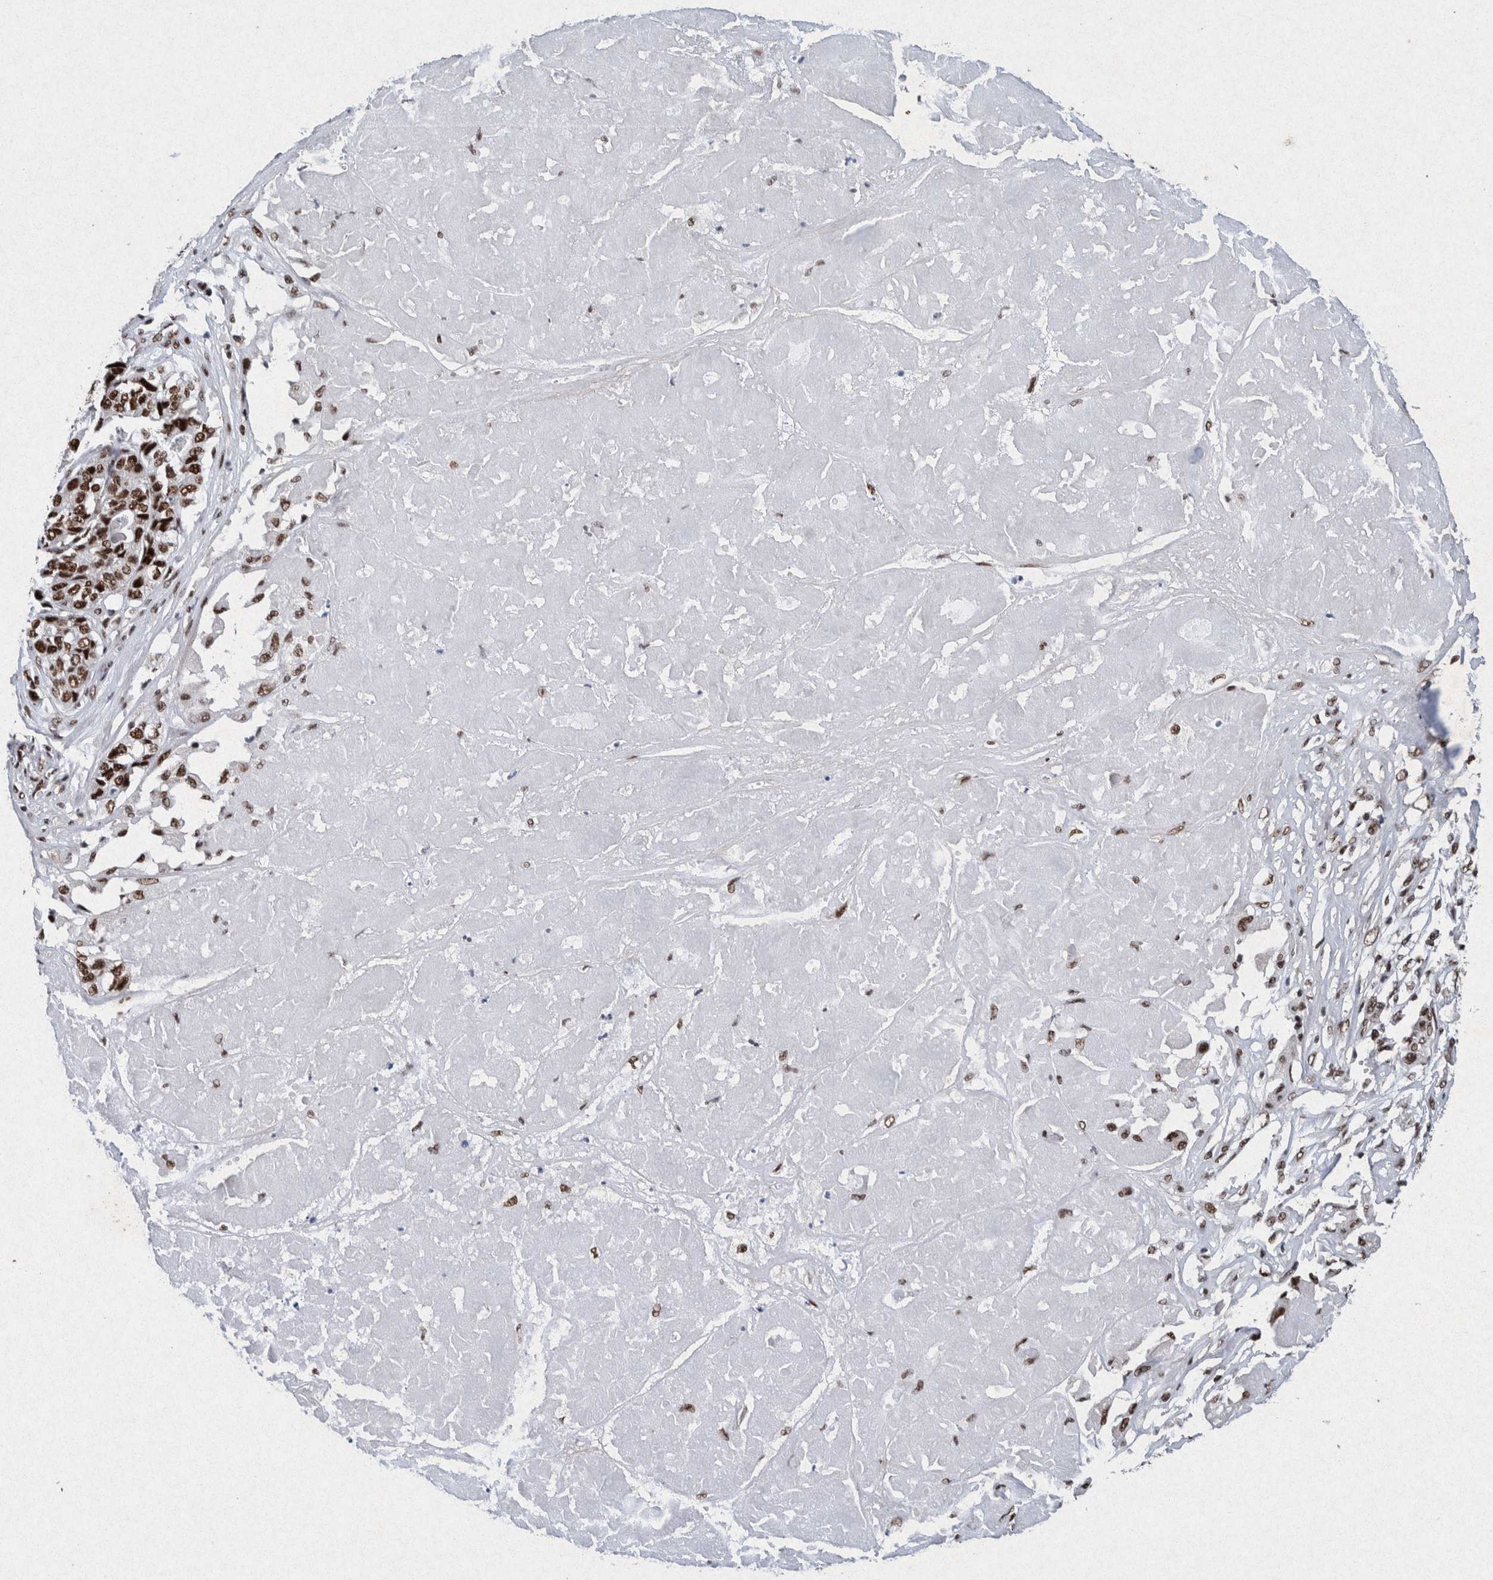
{"staining": {"intensity": "strong", "quantity": ">75%", "location": "nuclear"}, "tissue": "pancreatic cancer", "cell_type": "Tumor cells", "image_type": "cancer", "snomed": [{"axis": "morphology", "description": "Adenocarcinoma, NOS"}, {"axis": "topography", "description": "Pancreas"}], "caption": "Pancreatic cancer tissue demonstrates strong nuclear expression in approximately >75% of tumor cells", "gene": "TAF10", "patient": {"sex": "male", "age": 50}}